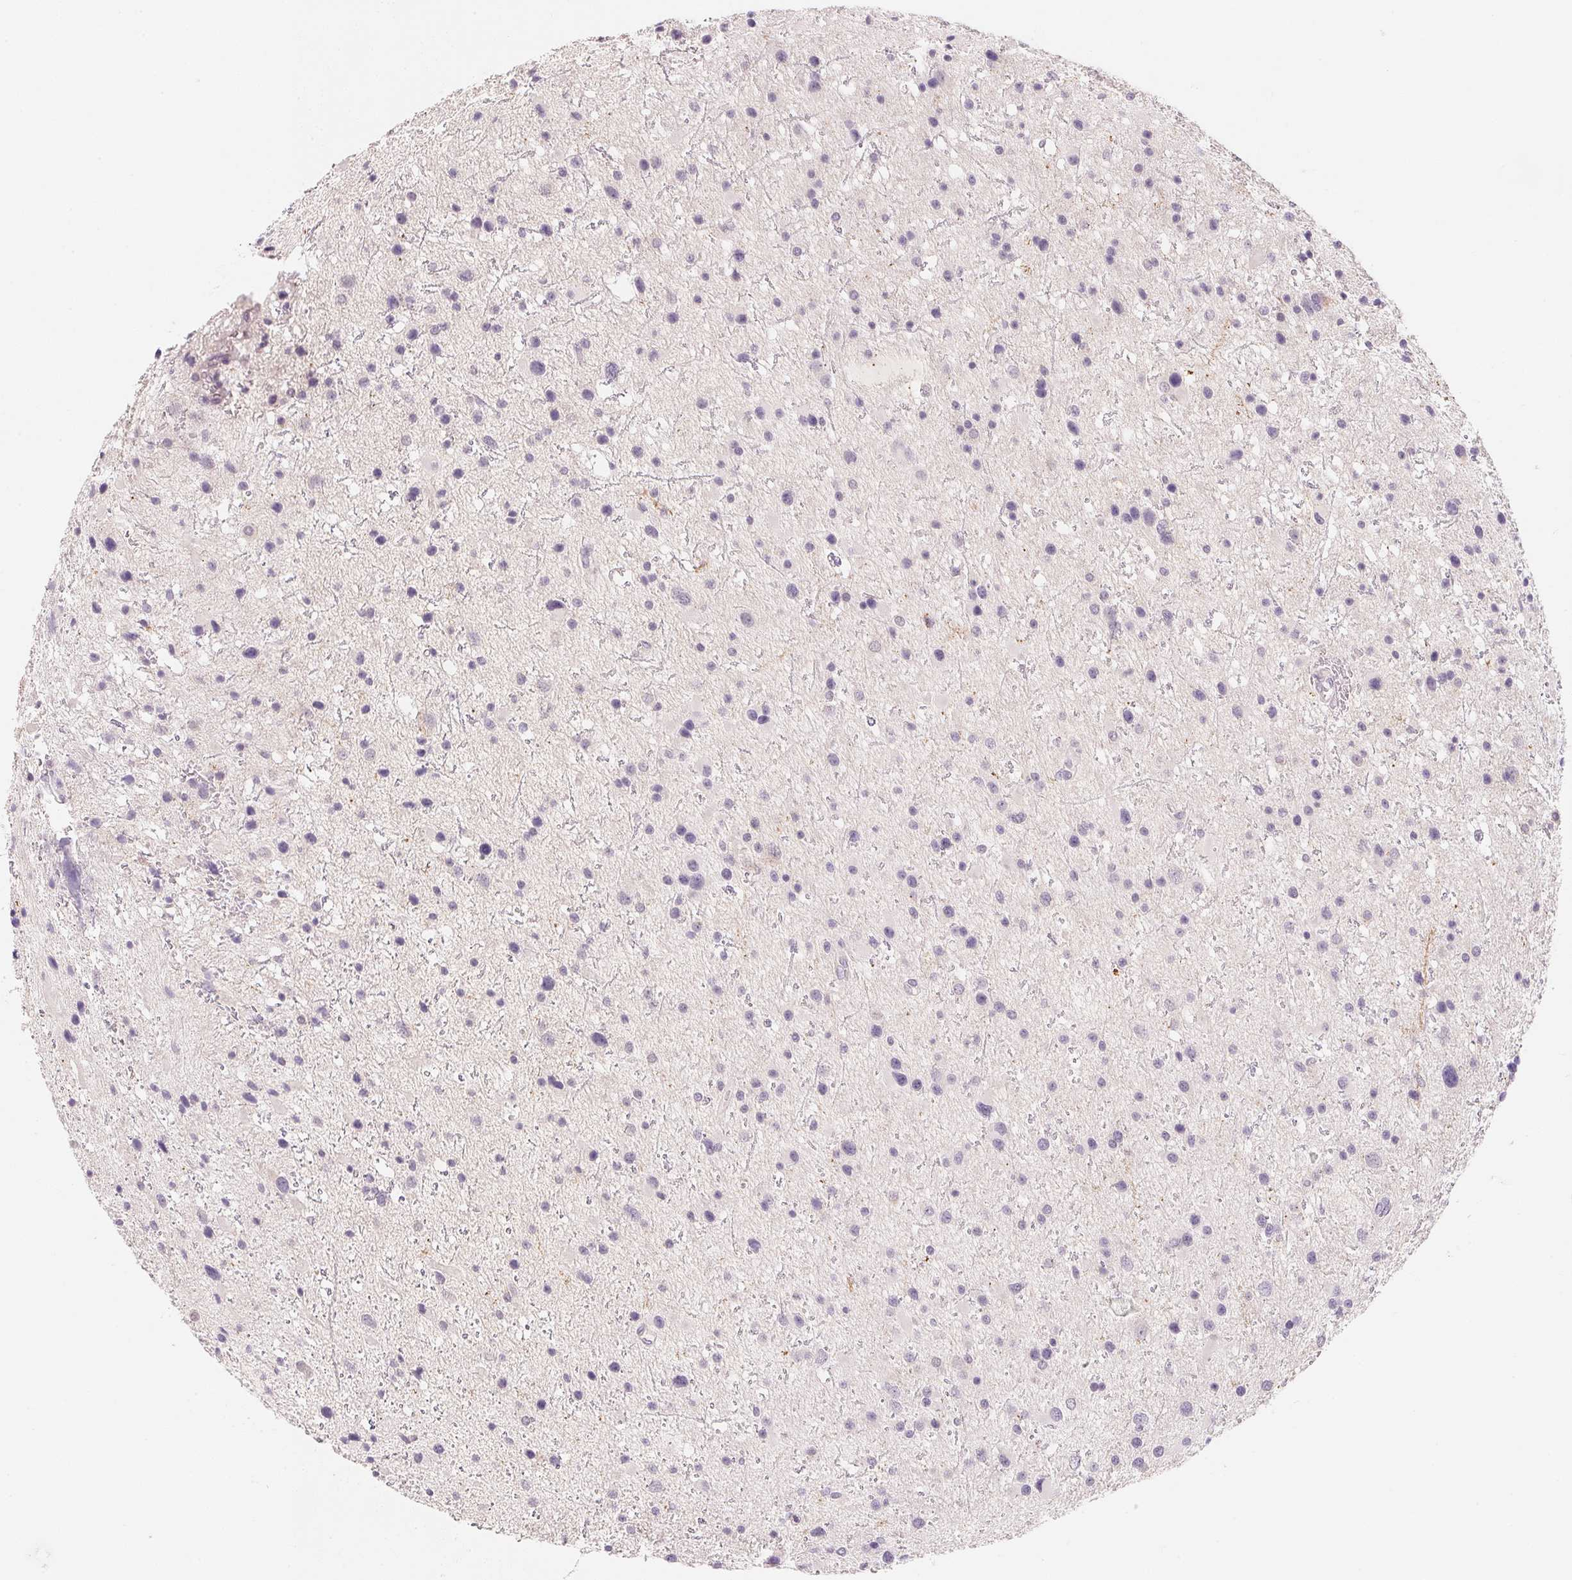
{"staining": {"intensity": "negative", "quantity": "none", "location": "none"}, "tissue": "glioma", "cell_type": "Tumor cells", "image_type": "cancer", "snomed": [{"axis": "morphology", "description": "Glioma, malignant, Low grade"}, {"axis": "topography", "description": "Brain"}], "caption": "The immunohistochemistry histopathology image has no significant staining in tumor cells of low-grade glioma (malignant) tissue. The staining is performed using DAB brown chromogen with nuclei counter-stained in using hematoxylin.", "gene": "MCOLN3", "patient": {"sex": "female", "age": 32}}